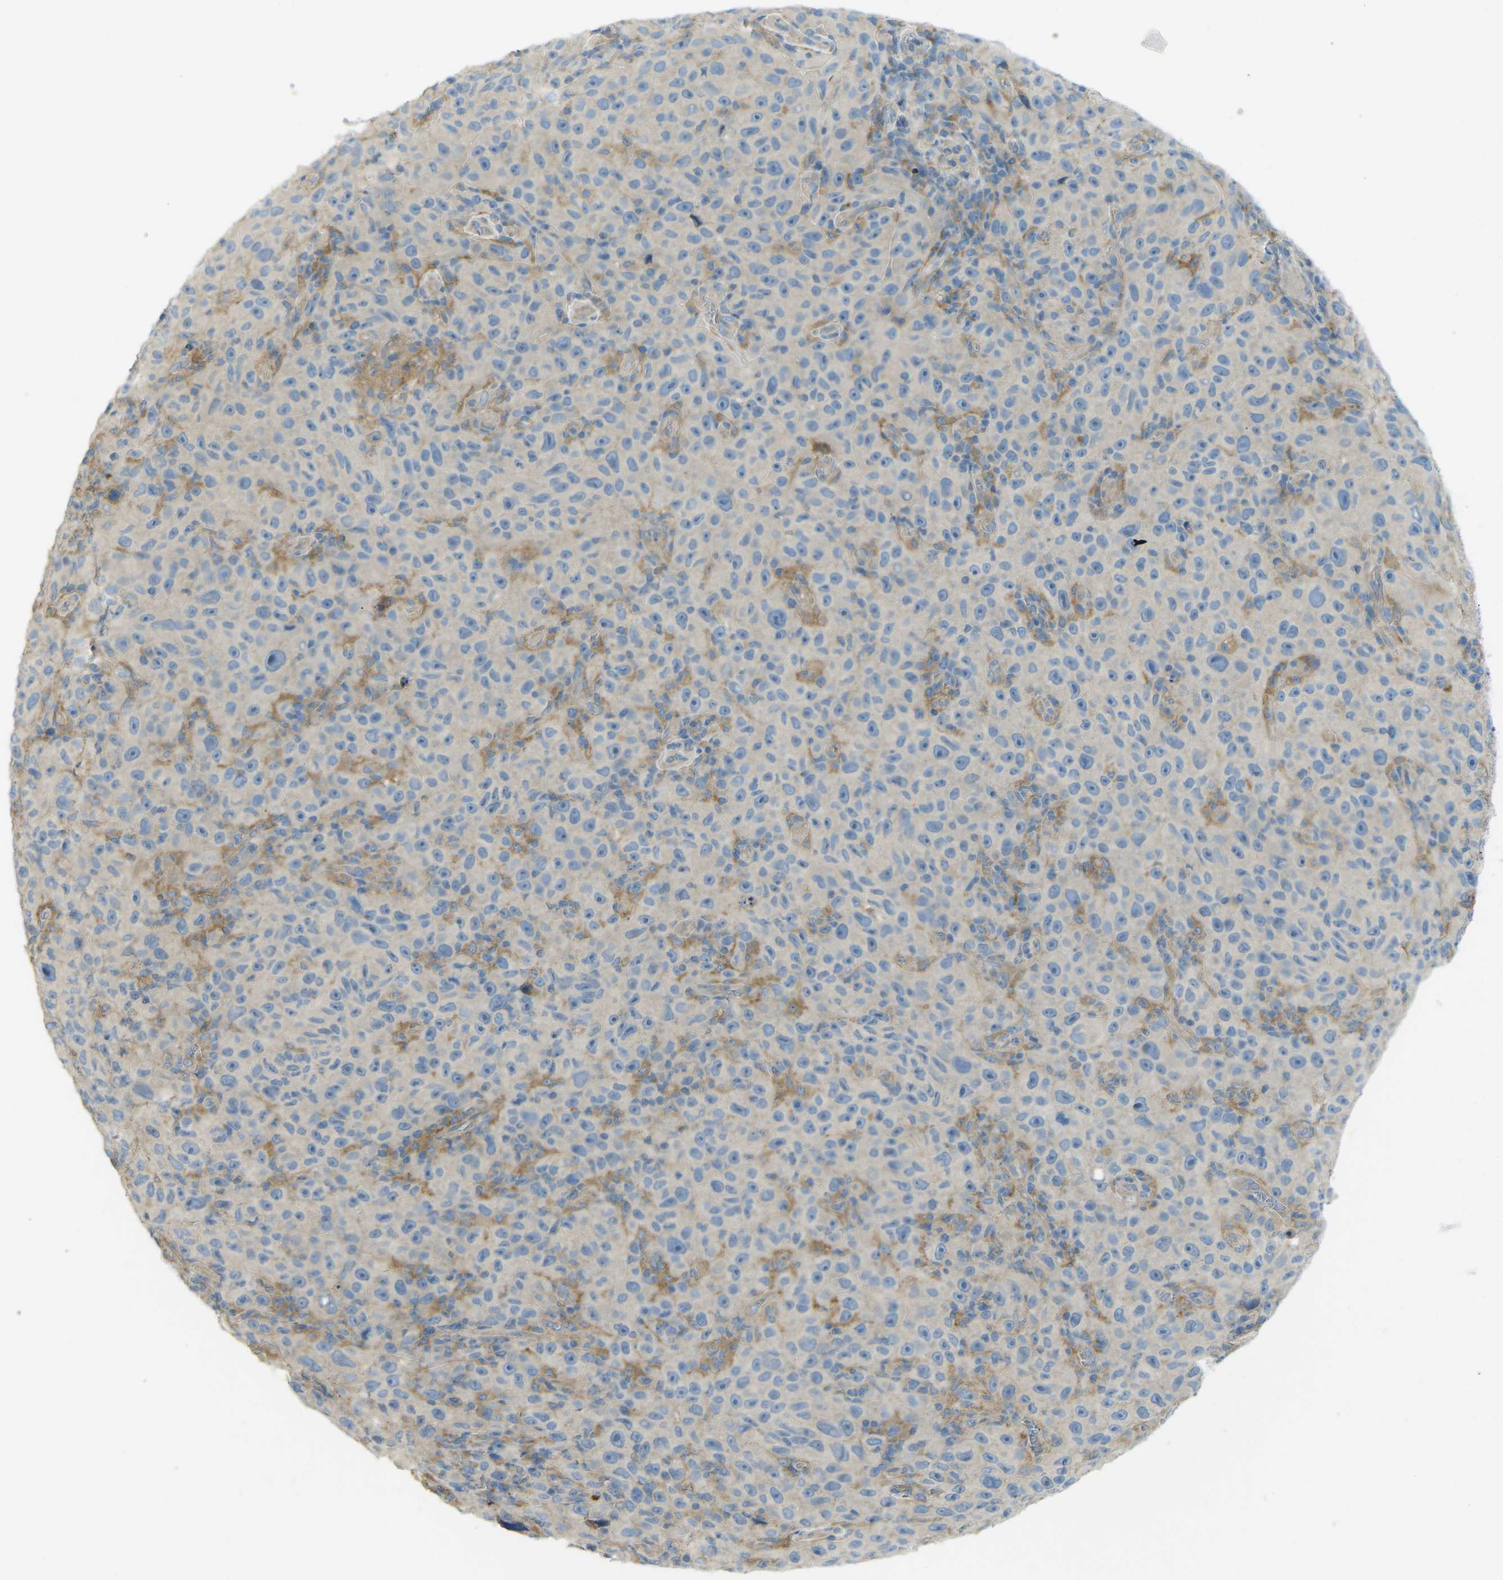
{"staining": {"intensity": "negative", "quantity": "none", "location": "none"}, "tissue": "melanoma", "cell_type": "Tumor cells", "image_type": "cancer", "snomed": [{"axis": "morphology", "description": "Malignant melanoma, NOS"}, {"axis": "topography", "description": "Skin"}], "caption": "This is an IHC histopathology image of melanoma. There is no expression in tumor cells.", "gene": "MYLK4", "patient": {"sex": "female", "age": 82}}